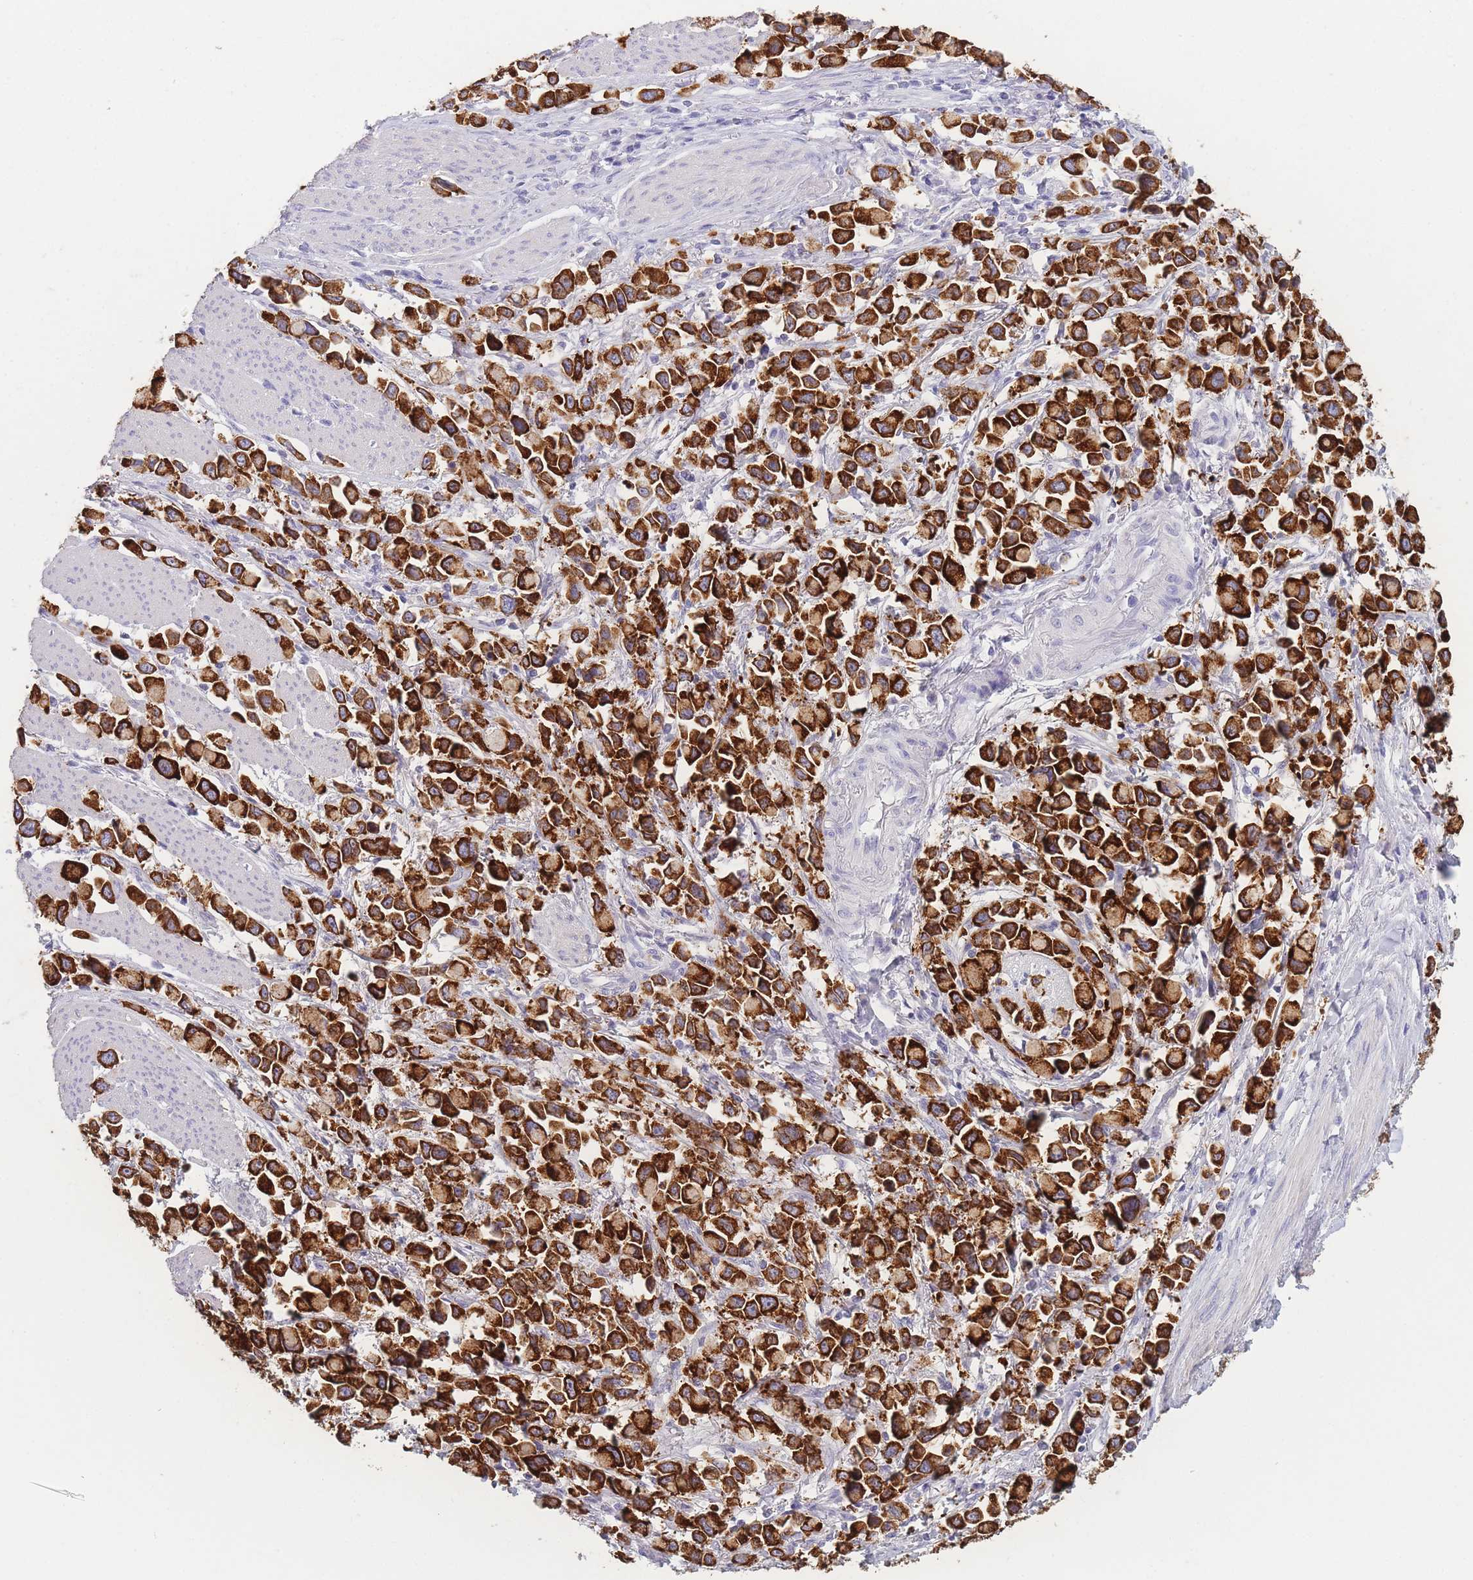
{"staining": {"intensity": "strong", "quantity": ">75%", "location": "cytoplasmic/membranous"}, "tissue": "stomach cancer", "cell_type": "Tumor cells", "image_type": "cancer", "snomed": [{"axis": "morphology", "description": "Adenocarcinoma, NOS"}, {"axis": "topography", "description": "Stomach"}], "caption": "Immunohistochemical staining of stomach cancer exhibits high levels of strong cytoplasmic/membranous protein expression in about >75% of tumor cells. (DAB IHC with brightfield microscopy, high magnification).", "gene": "ZNF627", "patient": {"sex": "female", "age": 81}}